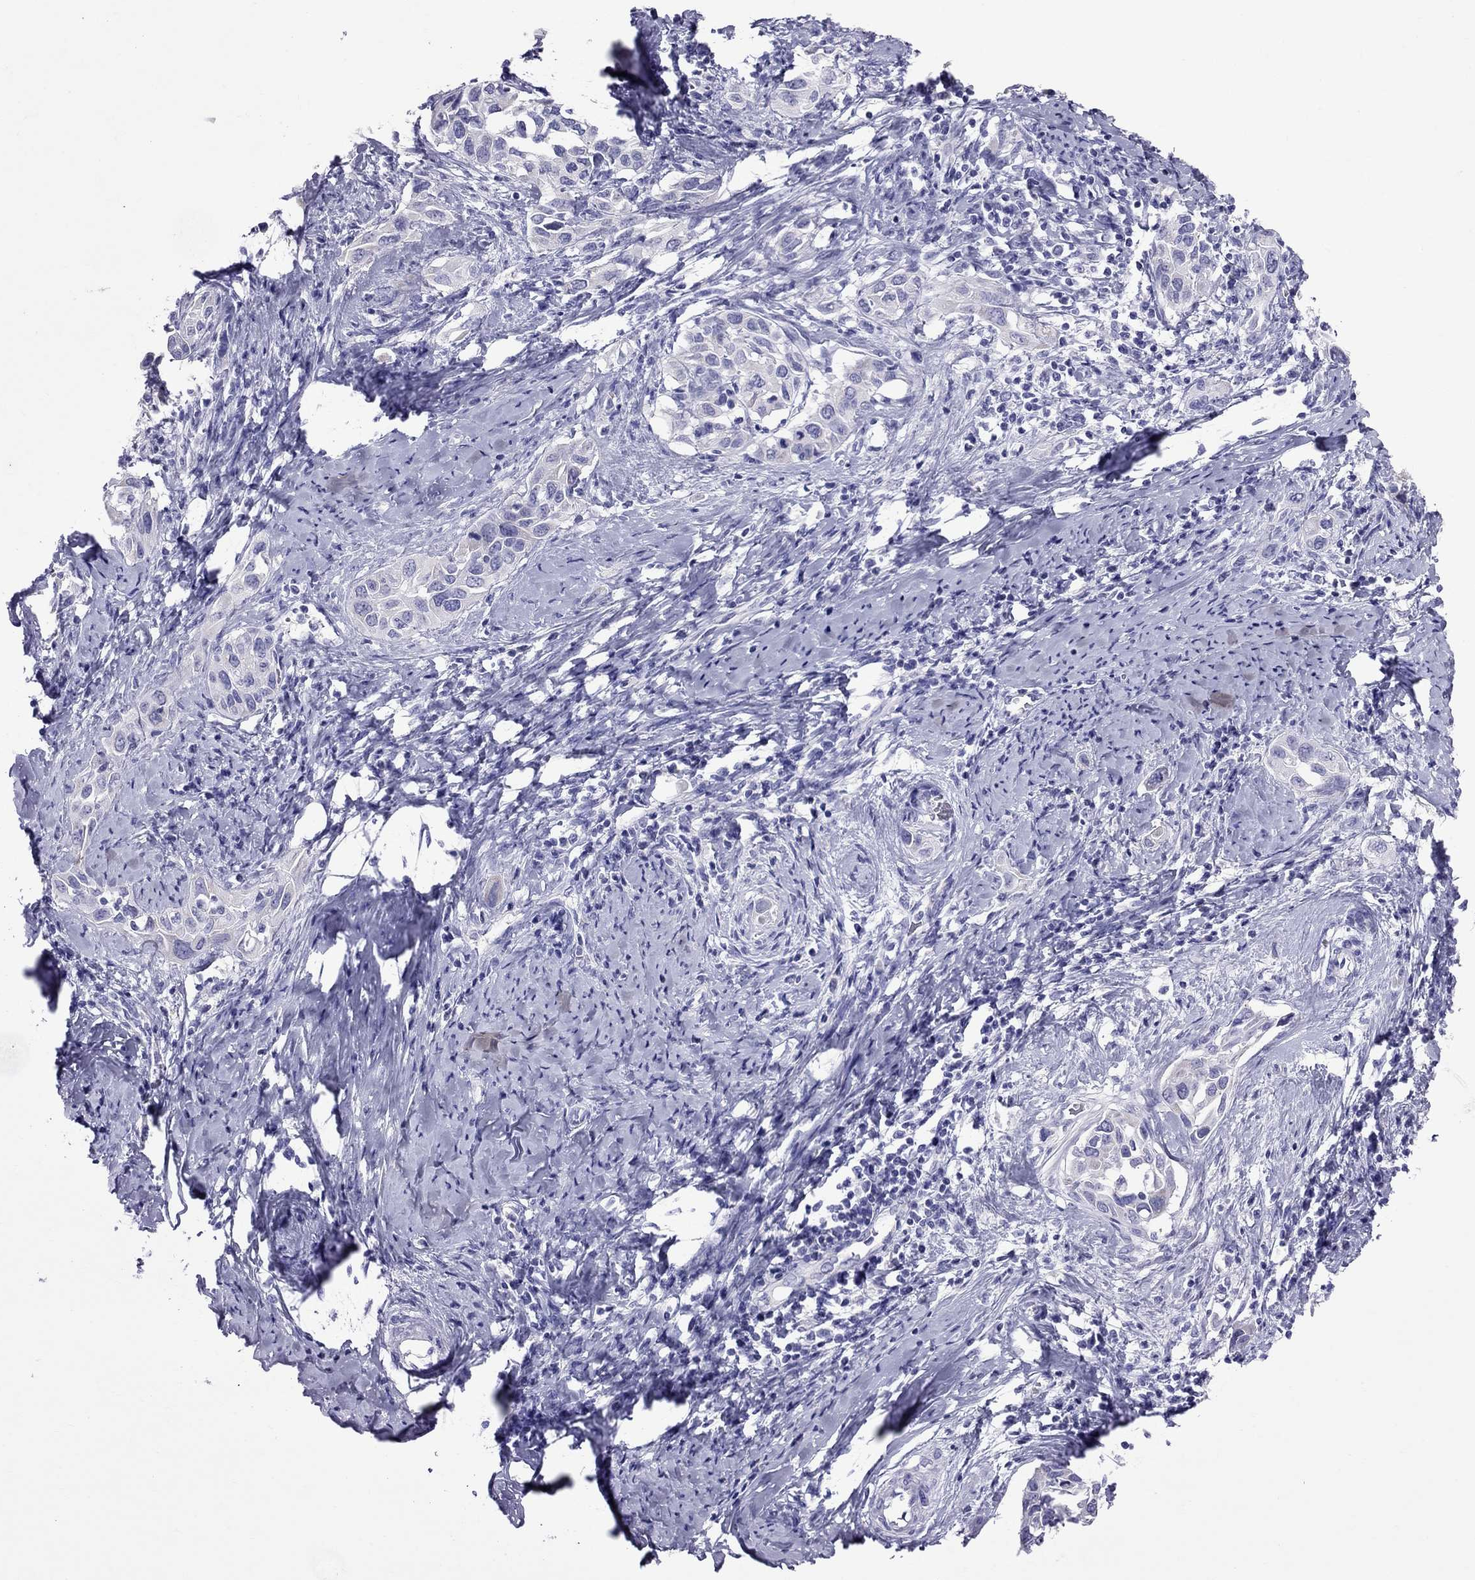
{"staining": {"intensity": "negative", "quantity": "none", "location": "none"}, "tissue": "cervical cancer", "cell_type": "Tumor cells", "image_type": "cancer", "snomed": [{"axis": "morphology", "description": "Squamous cell carcinoma, NOS"}, {"axis": "topography", "description": "Cervix"}], "caption": "Immunohistochemical staining of human cervical cancer (squamous cell carcinoma) demonstrates no significant positivity in tumor cells.", "gene": "TTLL13", "patient": {"sex": "female", "age": 51}}